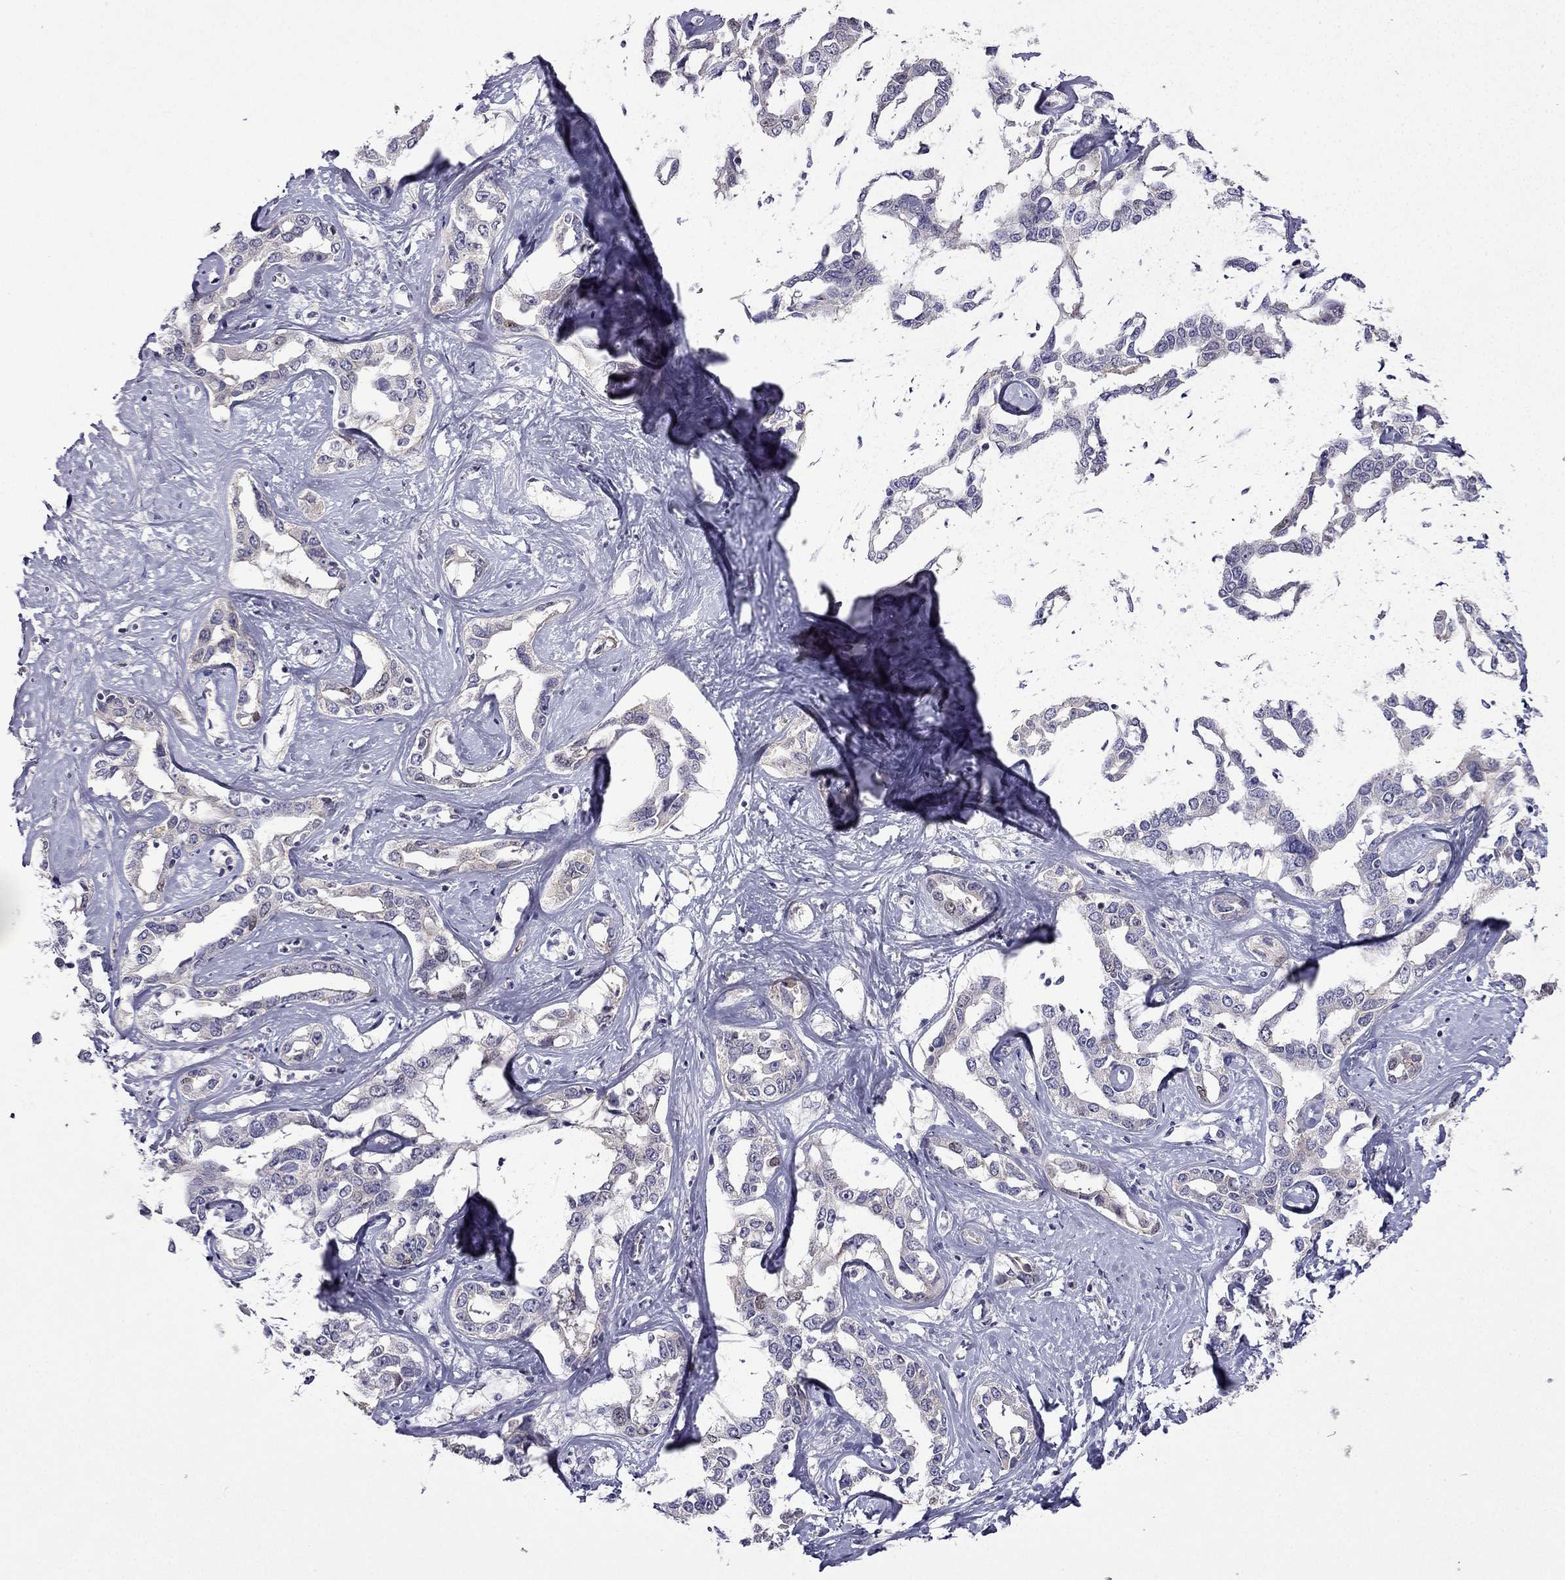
{"staining": {"intensity": "negative", "quantity": "none", "location": "none"}, "tissue": "liver cancer", "cell_type": "Tumor cells", "image_type": "cancer", "snomed": [{"axis": "morphology", "description": "Cholangiocarcinoma"}, {"axis": "topography", "description": "Liver"}], "caption": "Tumor cells are negative for brown protein staining in cholangiocarcinoma (liver).", "gene": "UHRF1", "patient": {"sex": "male", "age": 59}}